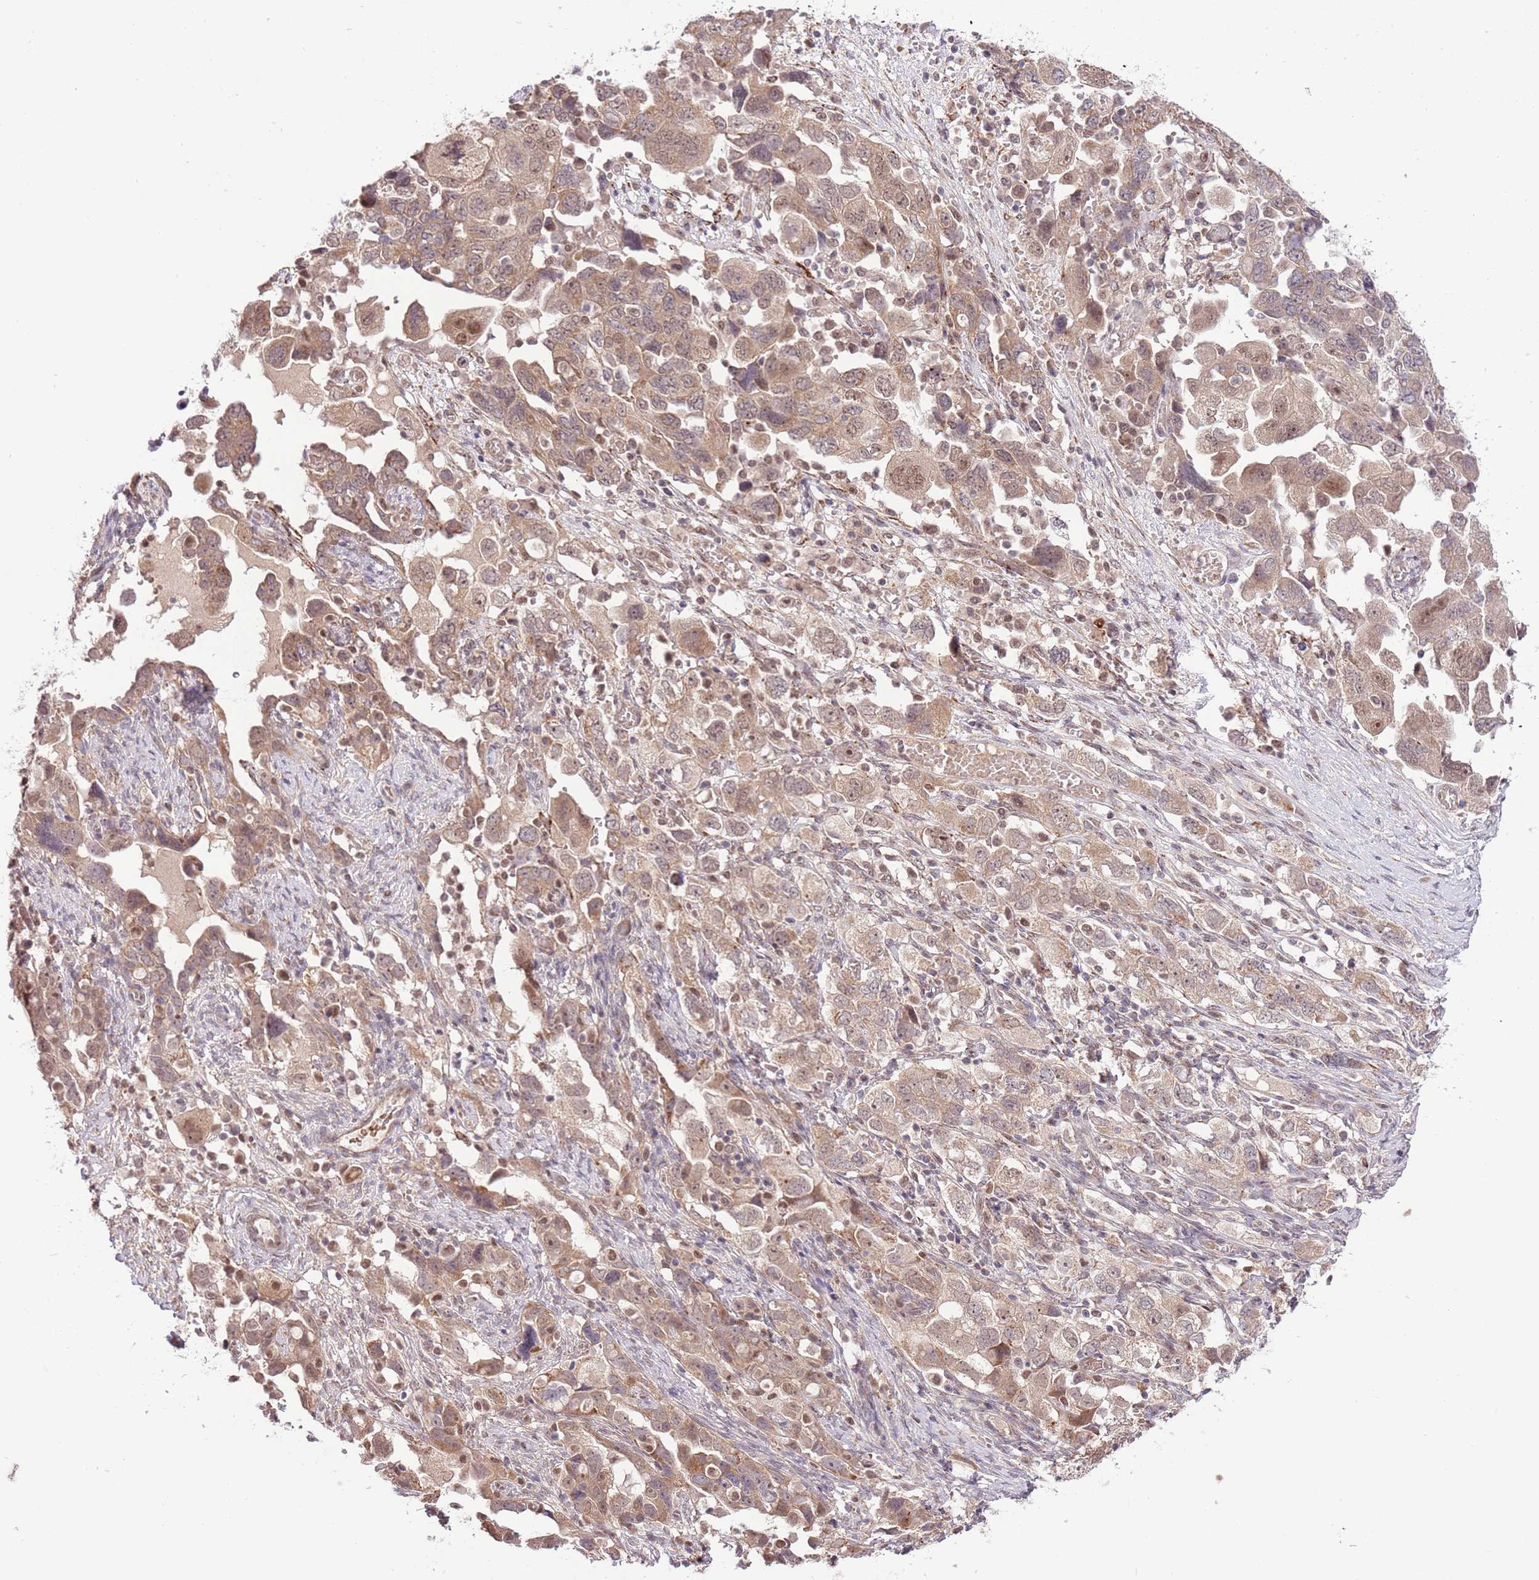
{"staining": {"intensity": "weak", "quantity": ">75%", "location": "cytoplasmic/membranous"}, "tissue": "ovarian cancer", "cell_type": "Tumor cells", "image_type": "cancer", "snomed": [{"axis": "morphology", "description": "Carcinoma, NOS"}, {"axis": "morphology", "description": "Cystadenocarcinoma, serous, NOS"}, {"axis": "topography", "description": "Ovary"}], "caption": "High-magnification brightfield microscopy of carcinoma (ovarian) stained with DAB (brown) and counterstained with hematoxylin (blue). tumor cells exhibit weak cytoplasmic/membranous positivity is appreciated in about>75% of cells. The staining was performed using DAB, with brown indicating positive protein expression. Nuclei are stained blue with hematoxylin.", "gene": "CHD1", "patient": {"sex": "female", "age": 69}}